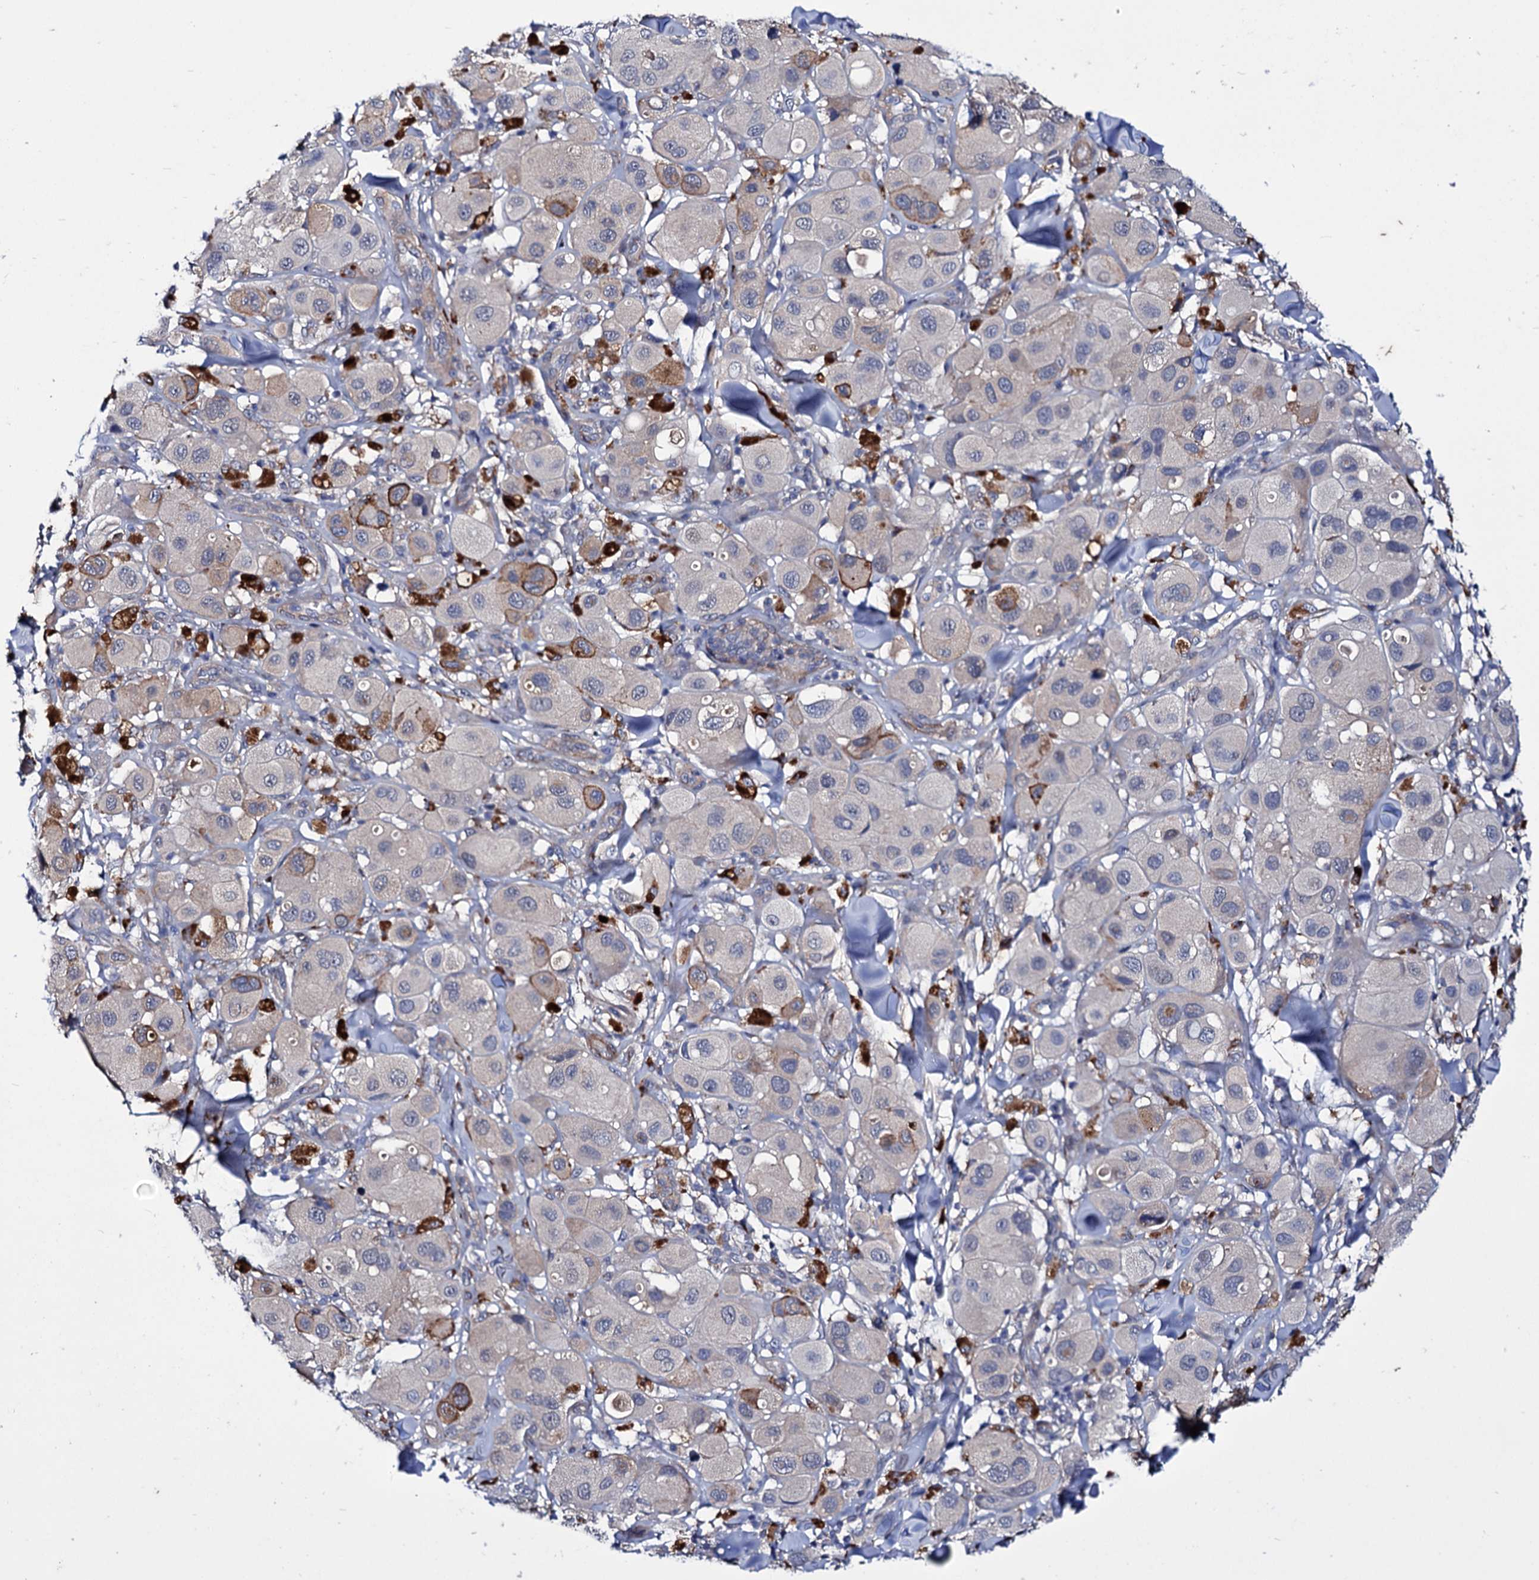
{"staining": {"intensity": "moderate", "quantity": "<25%", "location": "cytoplasmic/membranous"}, "tissue": "melanoma", "cell_type": "Tumor cells", "image_type": "cancer", "snomed": [{"axis": "morphology", "description": "Malignant melanoma, Metastatic site"}, {"axis": "topography", "description": "Skin"}], "caption": "Human melanoma stained with a brown dye exhibits moderate cytoplasmic/membranous positive positivity in approximately <25% of tumor cells.", "gene": "AXL", "patient": {"sex": "male", "age": 41}}